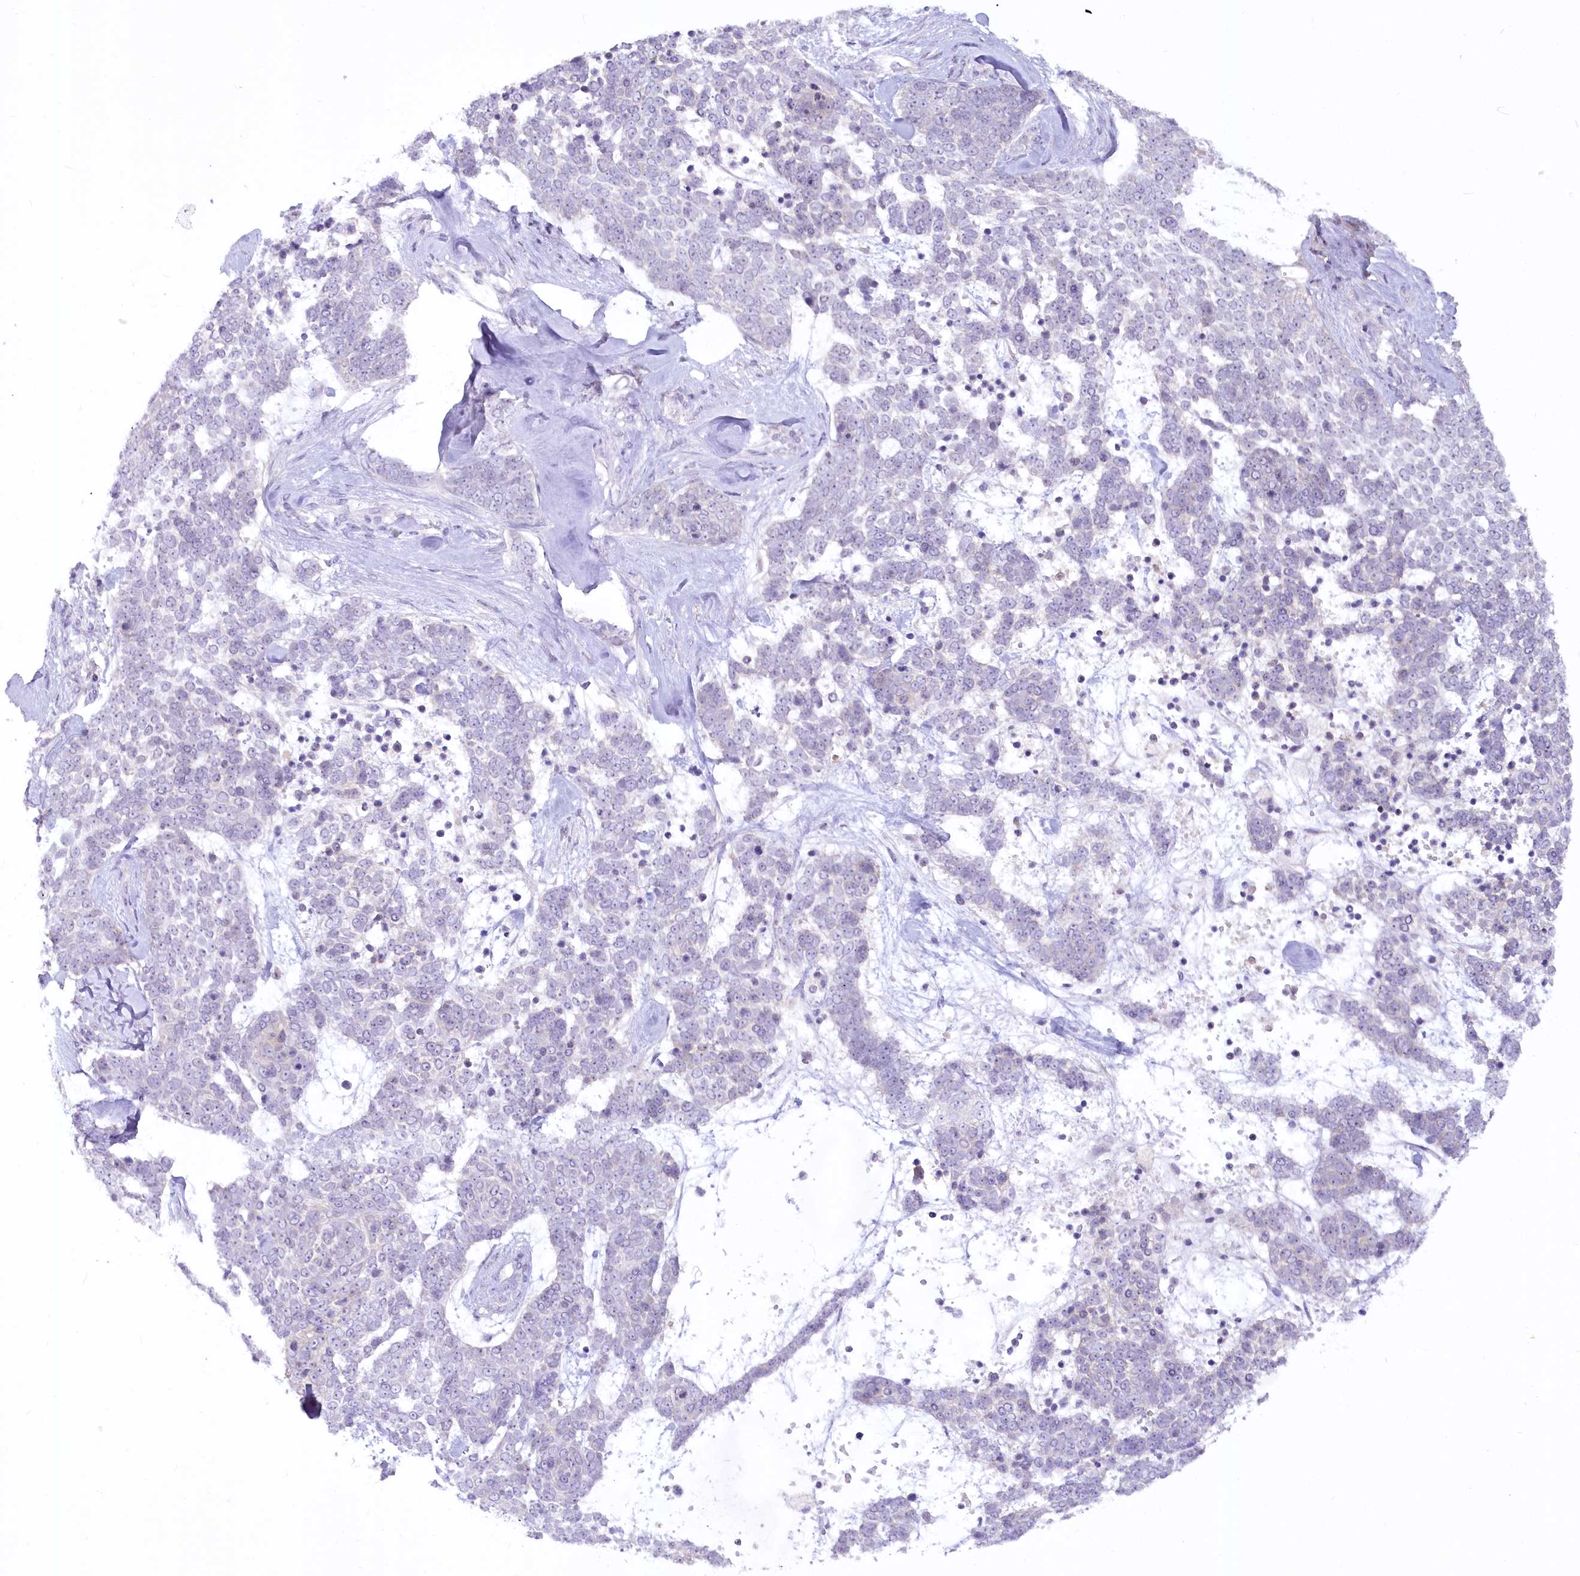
{"staining": {"intensity": "negative", "quantity": "none", "location": "none"}, "tissue": "skin cancer", "cell_type": "Tumor cells", "image_type": "cancer", "snomed": [{"axis": "morphology", "description": "Basal cell carcinoma"}, {"axis": "topography", "description": "Skin"}], "caption": "Basal cell carcinoma (skin) was stained to show a protein in brown. There is no significant positivity in tumor cells.", "gene": "EFHC2", "patient": {"sex": "female", "age": 81}}